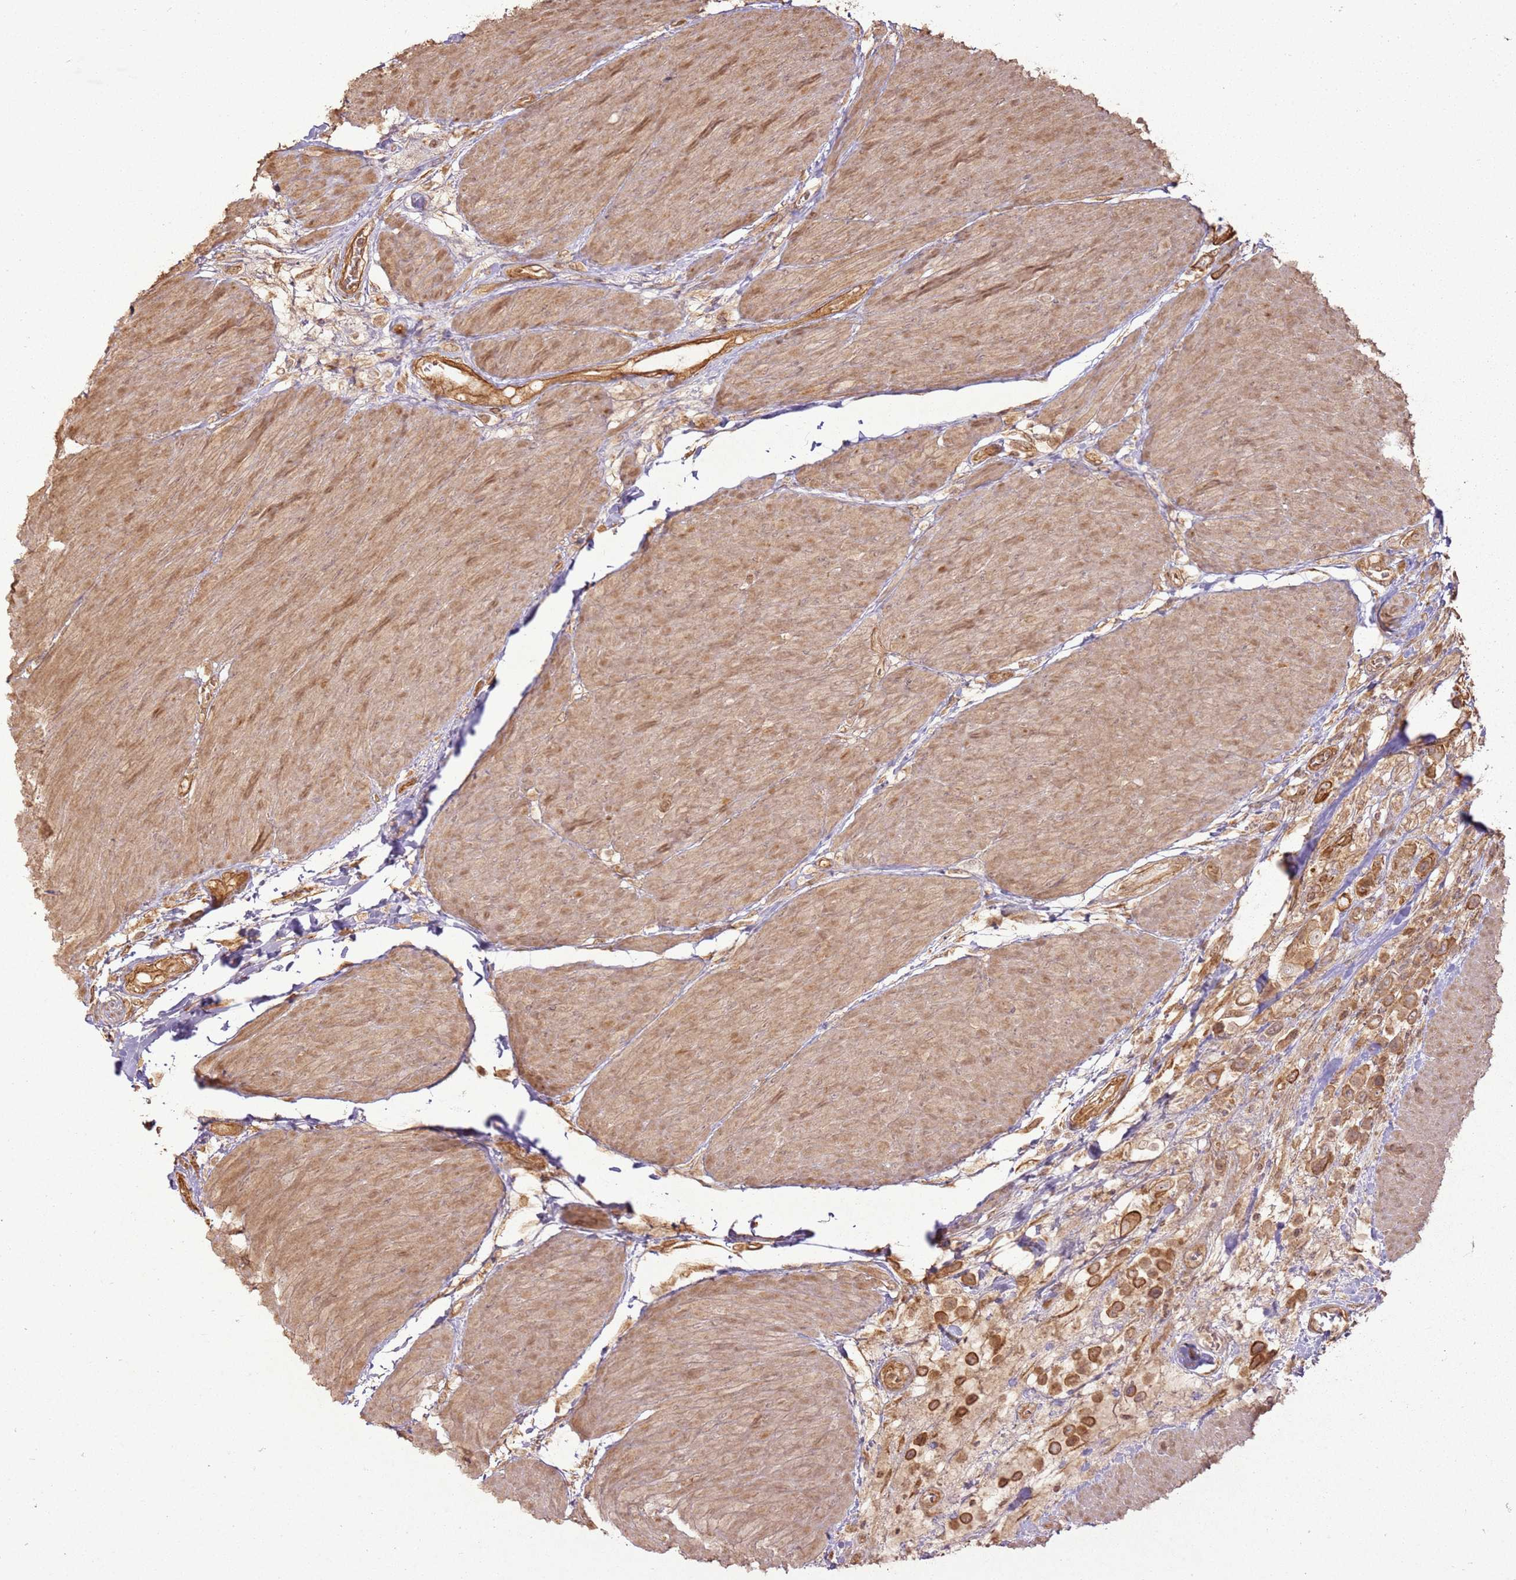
{"staining": {"intensity": "moderate", "quantity": ">75%", "location": "cytoplasmic/membranous"}, "tissue": "urothelial cancer", "cell_type": "Tumor cells", "image_type": "cancer", "snomed": [{"axis": "morphology", "description": "Urothelial carcinoma, High grade"}, {"axis": "topography", "description": "Urinary bladder"}], "caption": "The immunohistochemical stain highlights moderate cytoplasmic/membranous staining in tumor cells of urothelial cancer tissue.", "gene": "ZNF776", "patient": {"sex": "male", "age": 50}}